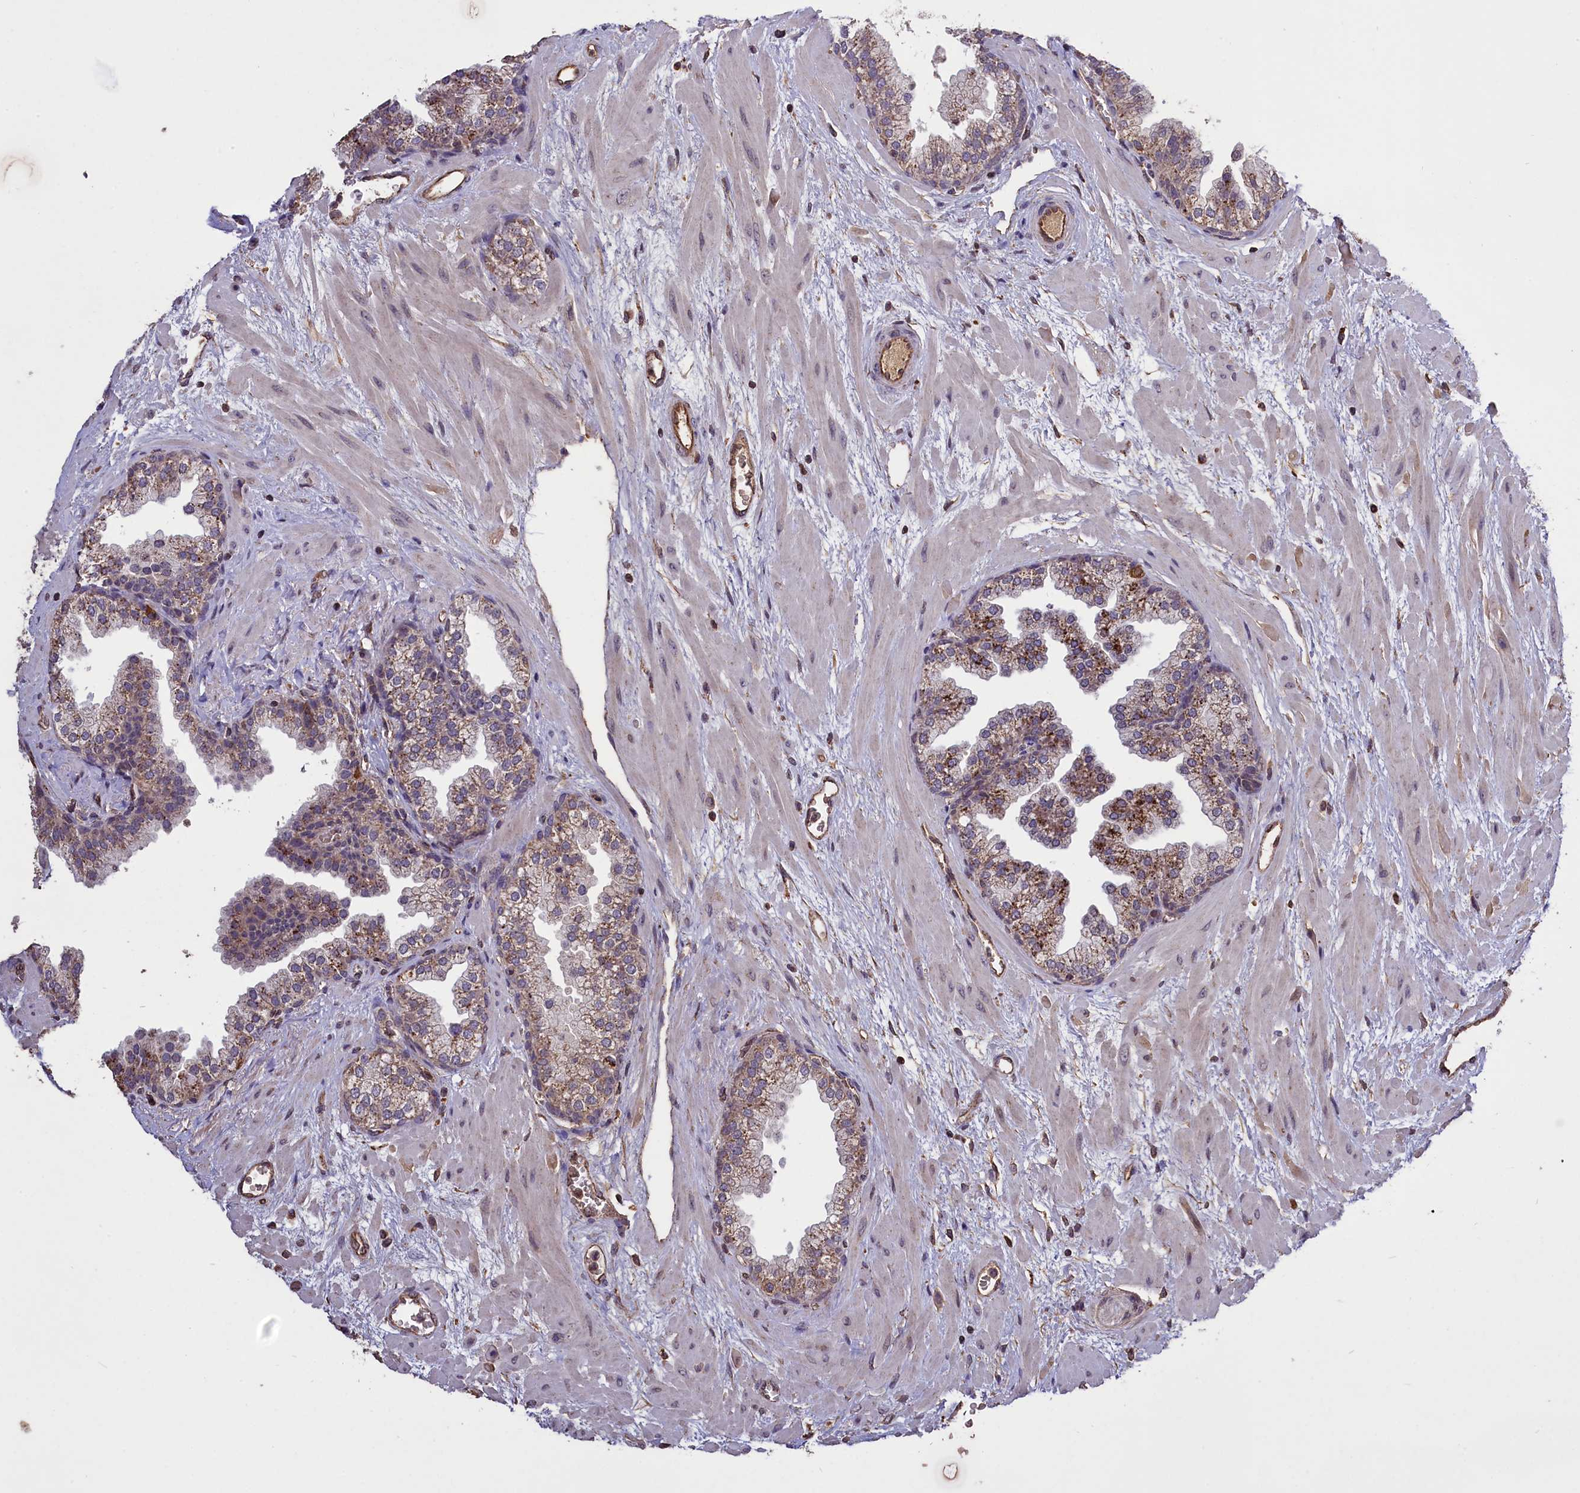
{"staining": {"intensity": "moderate", "quantity": "25%-75%", "location": "cytoplasmic/membranous"}, "tissue": "prostate", "cell_type": "Glandular cells", "image_type": "normal", "snomed": [{"axis": "morphology", "description": "Normal tissue, NOS"}, {"axis": "topography", "description": "Prostate"}], "caption": "Approximately 25%-75% of glandular cells in unremarkable prostate exhibit moderate cytoplasmic/membranous protein staining as visualized by brown immunohistochemical staining.", "gene": "CLRN2", "patient": {"sex": "male", "age": 48}}